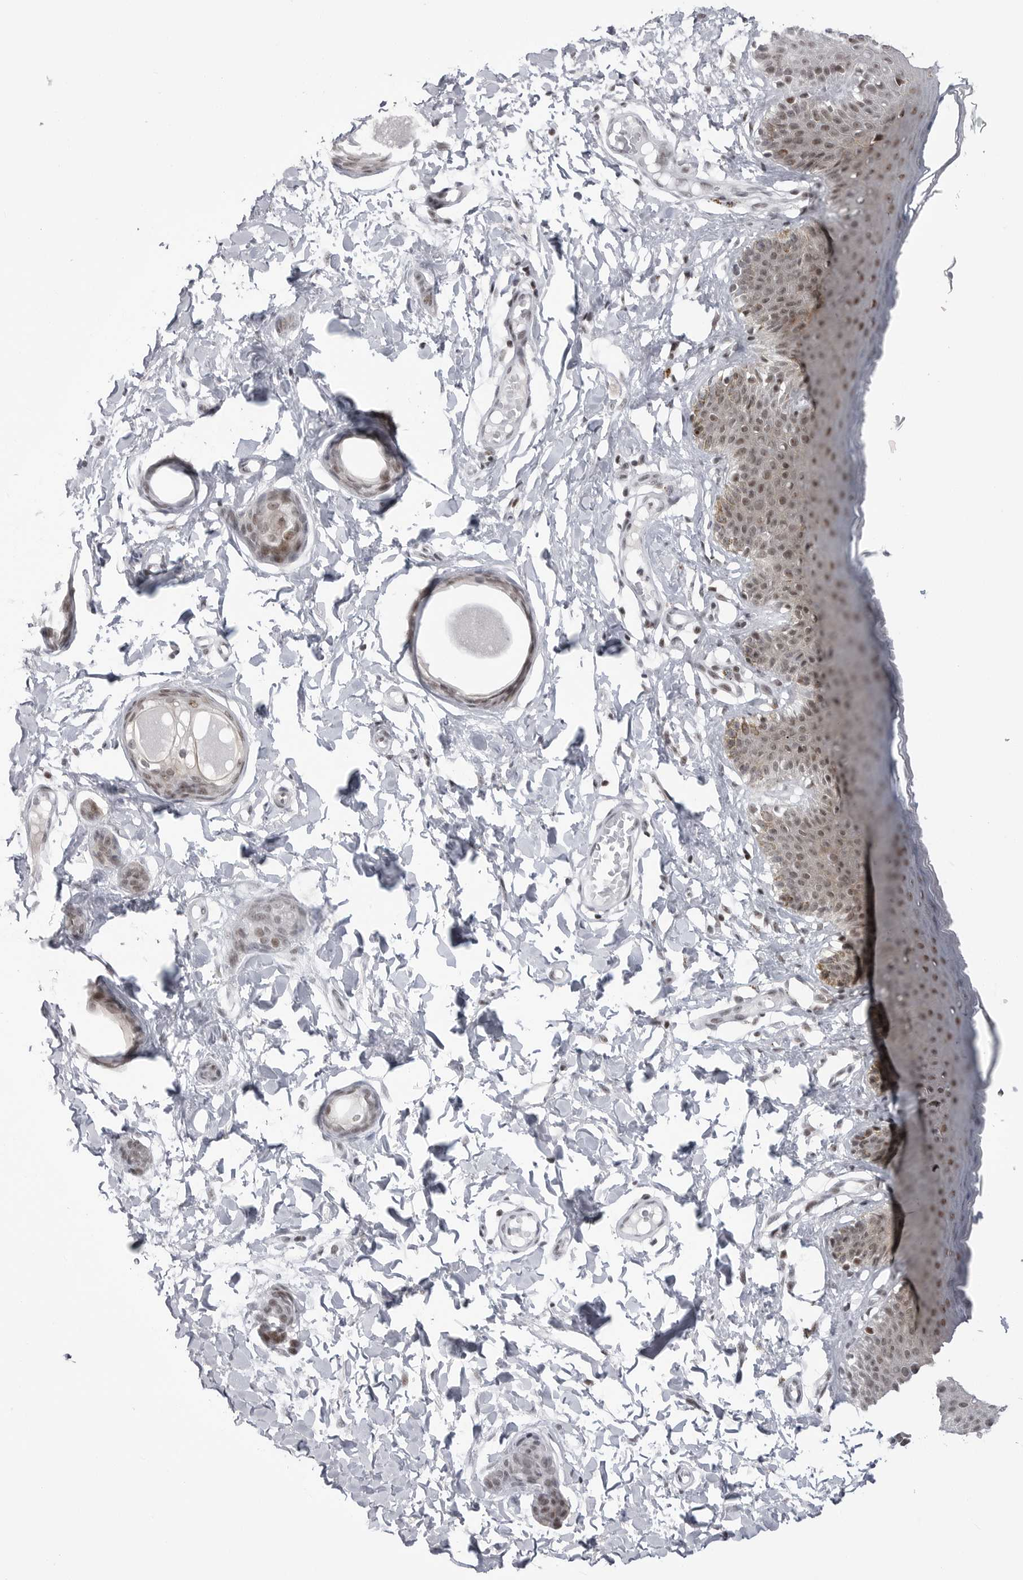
{"staining": {"intensity": "moderate", "quantity": ">75%", "location": "cytoplasmic/membranous,nuclear"}, "tissue": "skin", "cell_type": "Epidermal cells", "image_type": "normal", "snomed": [{"axis": "morphology", "description": "Normal tissue, NOS"}, {"axis": "topography", "description": "Vulva"}], "caption": "High-power microscopy captured an IHC histopathology image of benign skin, revealing moderate cytoplasmic/membranous,nuclear staining in approximately >75% of epidermal cells.", "gene": "TRIM66", "patient": {"sex": "female", "age": 66}}